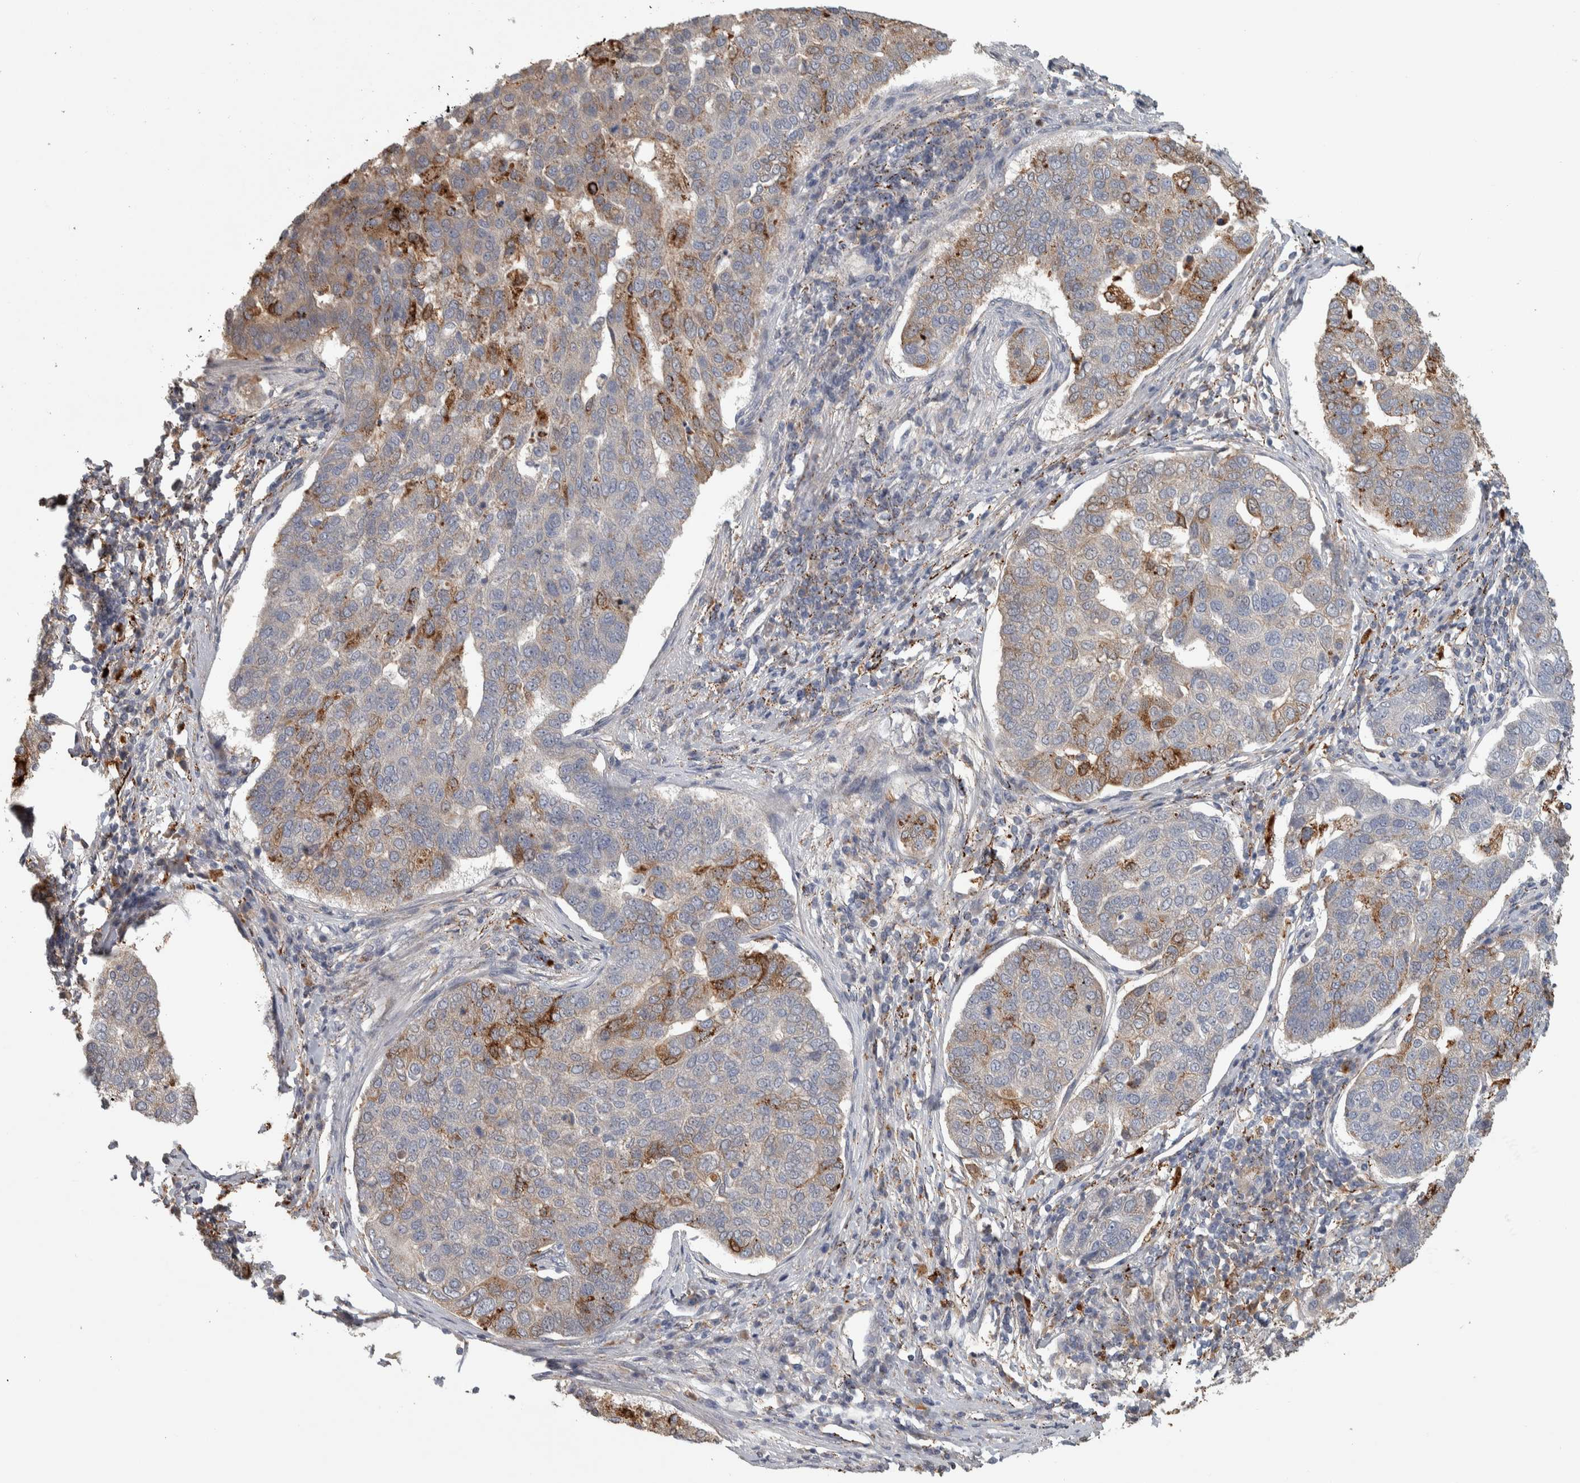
{"staining": {"intensity": "moderate", "quantity": "<25%", "location": "cytoplasmic/membranous"}, "tissue": "pancreatic cancer", "cell_type": "Tumor cells", "image_type": "cancer", "snomed": [{"axis": "morphology", "description": "Adenocarcinoma, NOS"}, {"axis": "topography", "description": "Pancreas"}], "caption": "Human adenocarcinoma (pancreatic) stained for a protein (brown) demonstrates moderate cytoplasmic/membranous positive positivity in approximately <25% of tumor cells.", "gene": "FAM78A", "patient": {"sex": "female", "age": 61}}